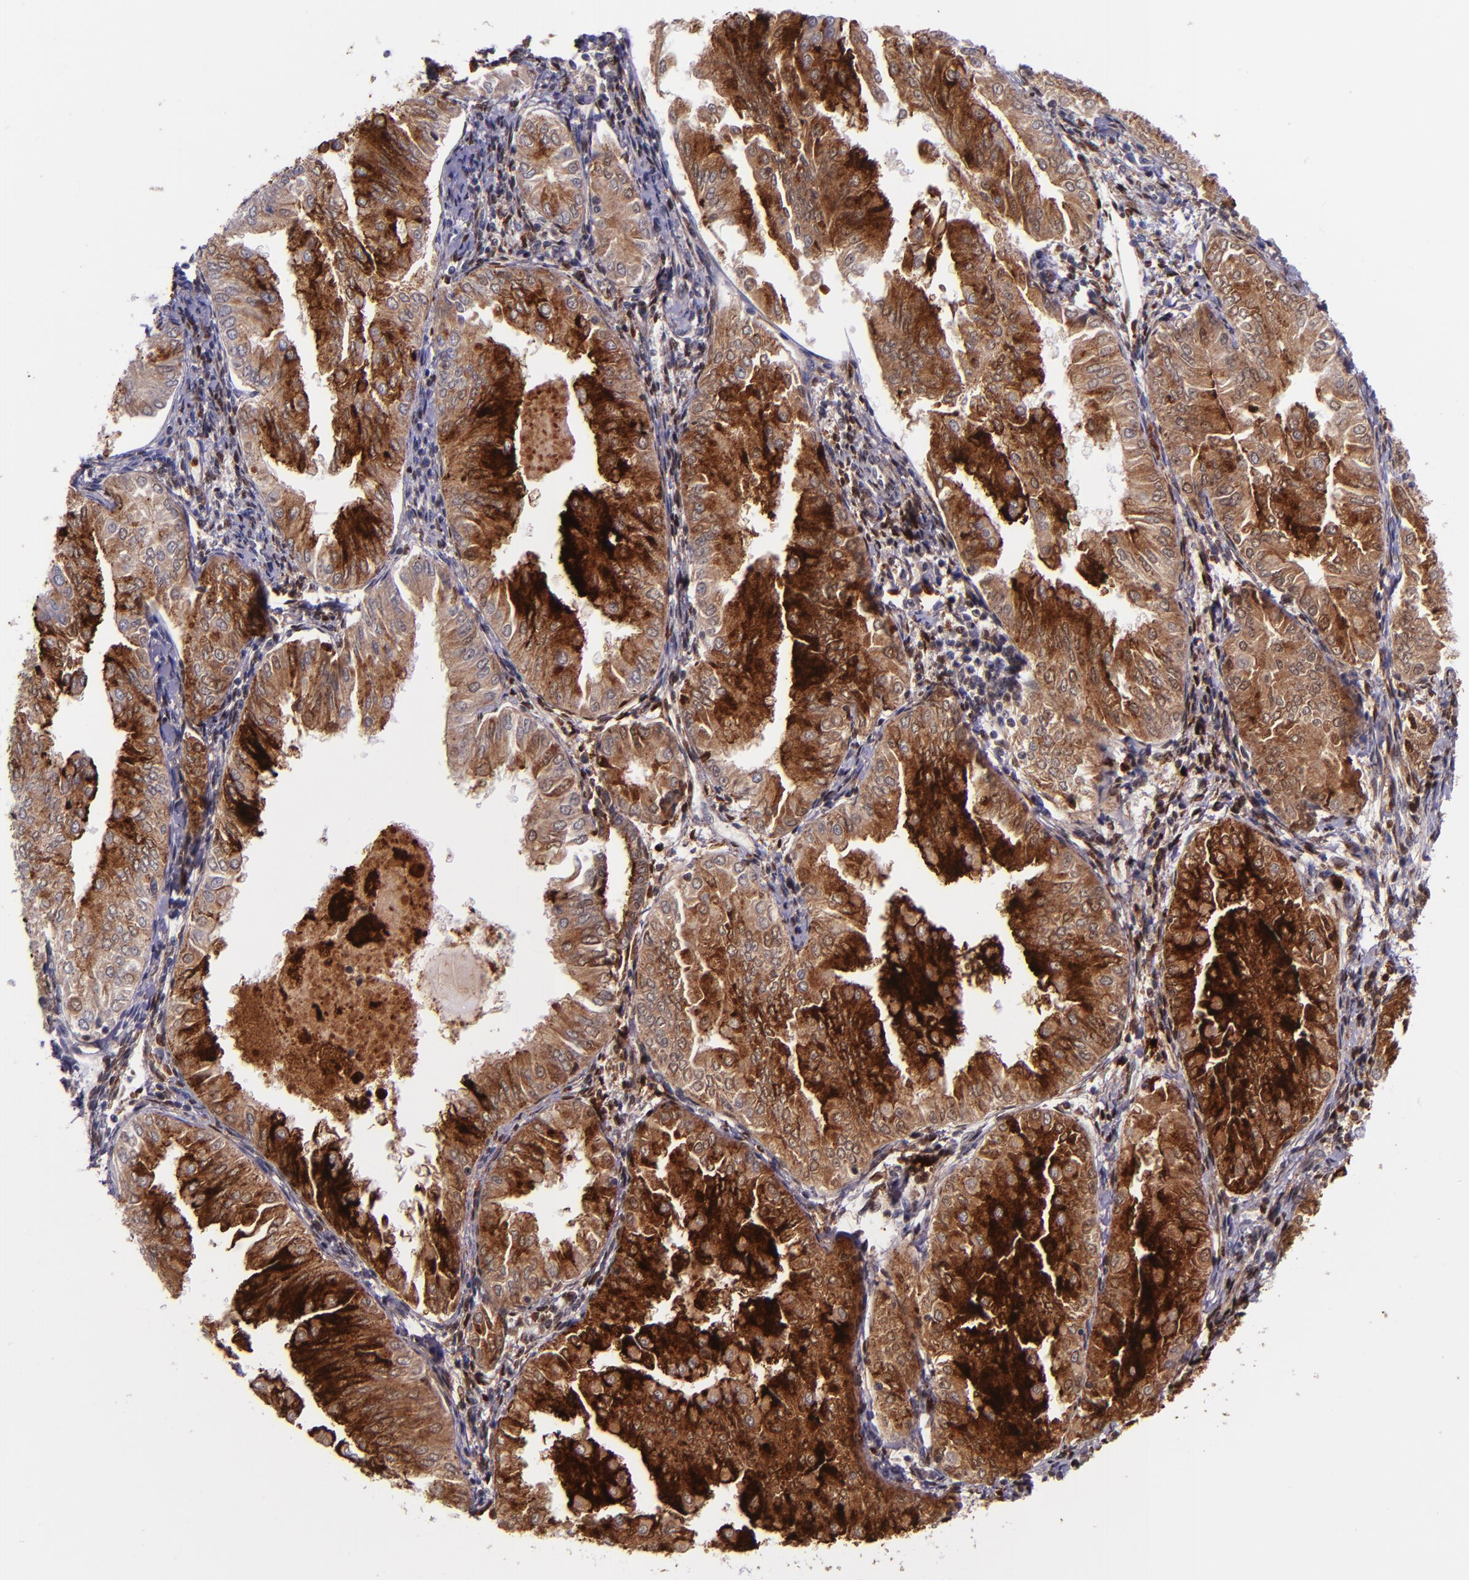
{"staining": {"intensity": "moderate", "quantity": ">75%", "location": "cytoplasmic/membranous"}, "tissue": "endometrial cancer", "cell_type": "Tumor cells", "image_type": "cancer", "snomed": [{"axis": "morphology", "description": "Adenocarcinoma, NOS"}, {"axis": "topography", "description": "Endometrium"}], "caption": "Moderate cytoplasmic/membranous protein positivity is seen in about >75% of tumor cells in endometrial cancer (adenocarcinoma).", "gene": "SLPI", "patient": {"sex": "female", "age": 53}}